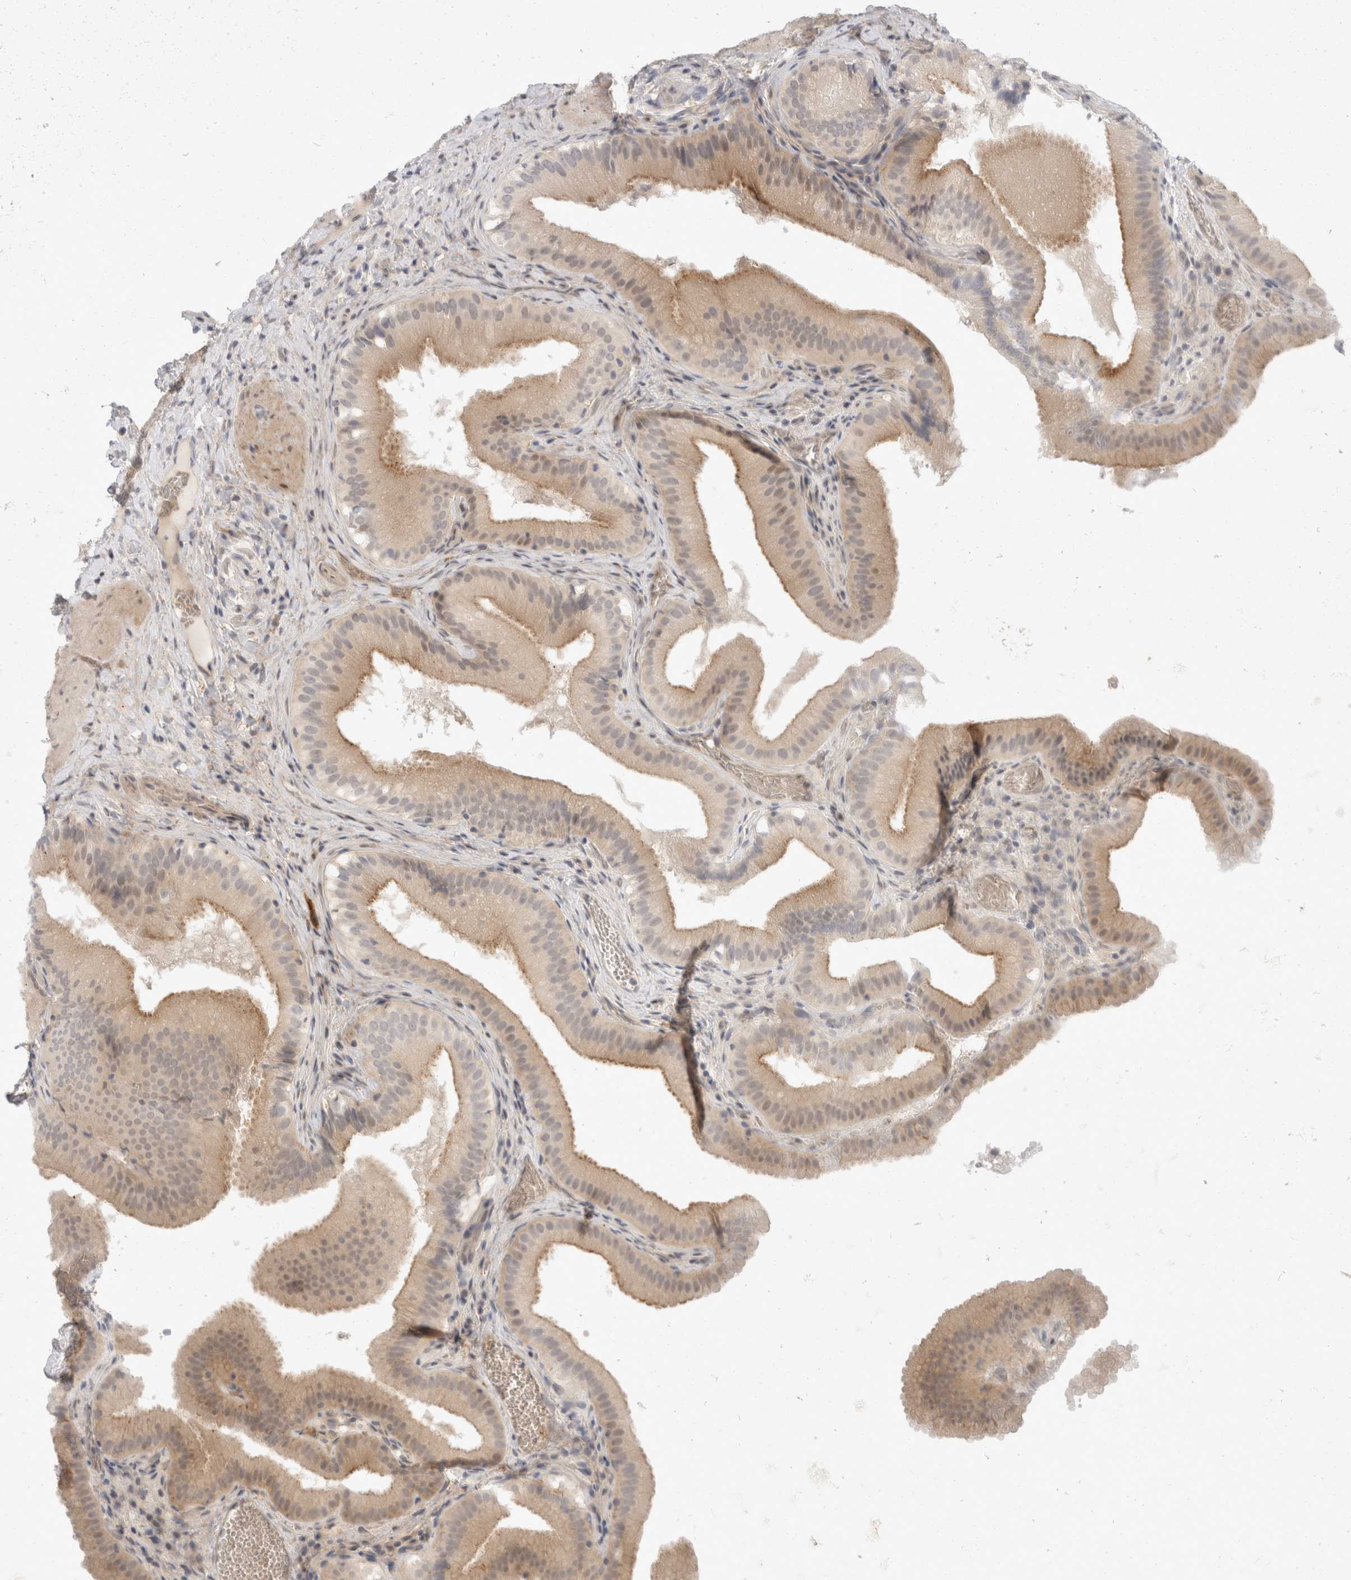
{"staining": {"intensity": "weak", "quantity": ">75%", "location": "cytoplasmic/membranous,nuclear"}, "tissue": "gallbladder", "cell_type": "Glandular cells", "image_type": "normal", "snomed": [{"axis": "morphology", "description": "Normal tissue, NOS"}, {"axis": "topography", "description": "Gallbladder"}], "caption": "Gallbladder stained with DAB IHC shows low levels of weak cytoplasmic/membranous,nuclear expression in about >75% of glandular cells.", "gene": "TOM1L2", "patient": {"sex": "female", "age": 30}}